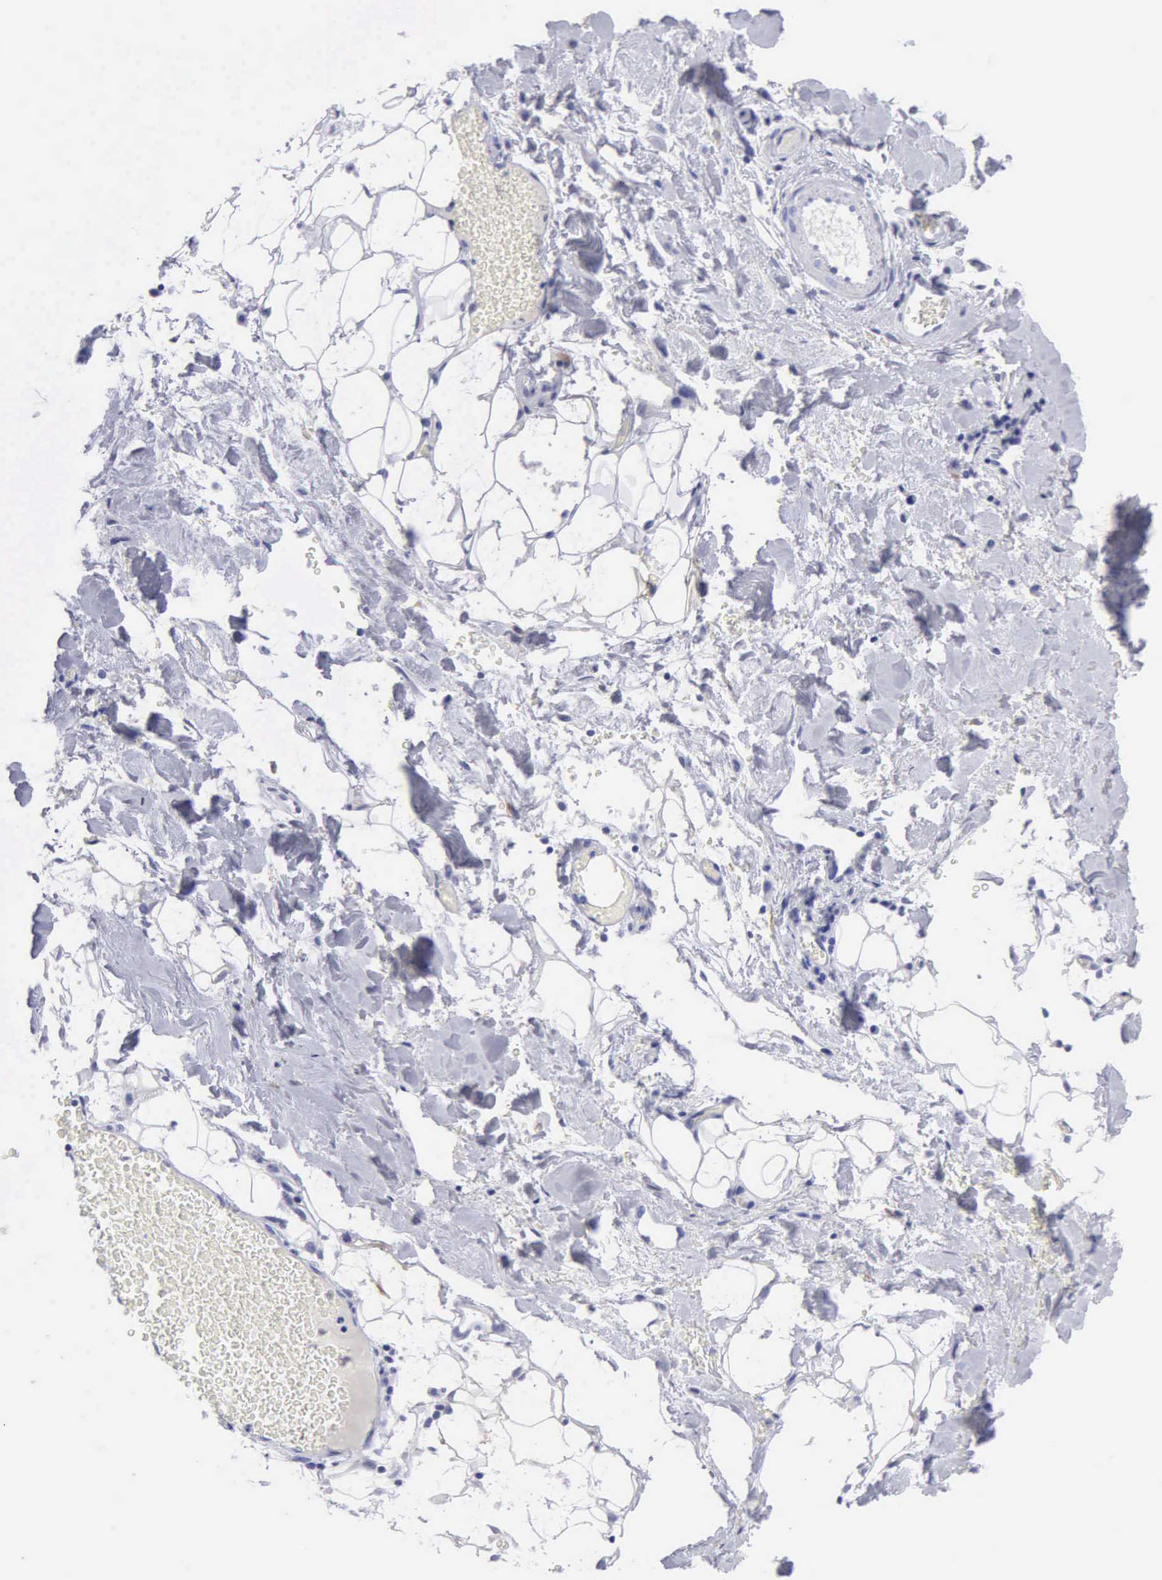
{"staining": {"intensity": "negative", "quantity": "none", "location": "none"}, "tissue": "skin cancer", "cell_type": "Tumor cells", "image_type": "cancer", "snomed": [{"axis": "morphology", "description": "Squamous cell carcinoma, NOS"}, {"axis": "topography", "description": "Skin"}], "caption": "An immunohistochemistry (IHC) micrograph of squamous cell carcinoma (skin) is shown. There is no staining in tumor cells of squamous cell carcinoma (skin).", "gene": "CYP19A1", "patient": {"sex": "male", "age": 84}}